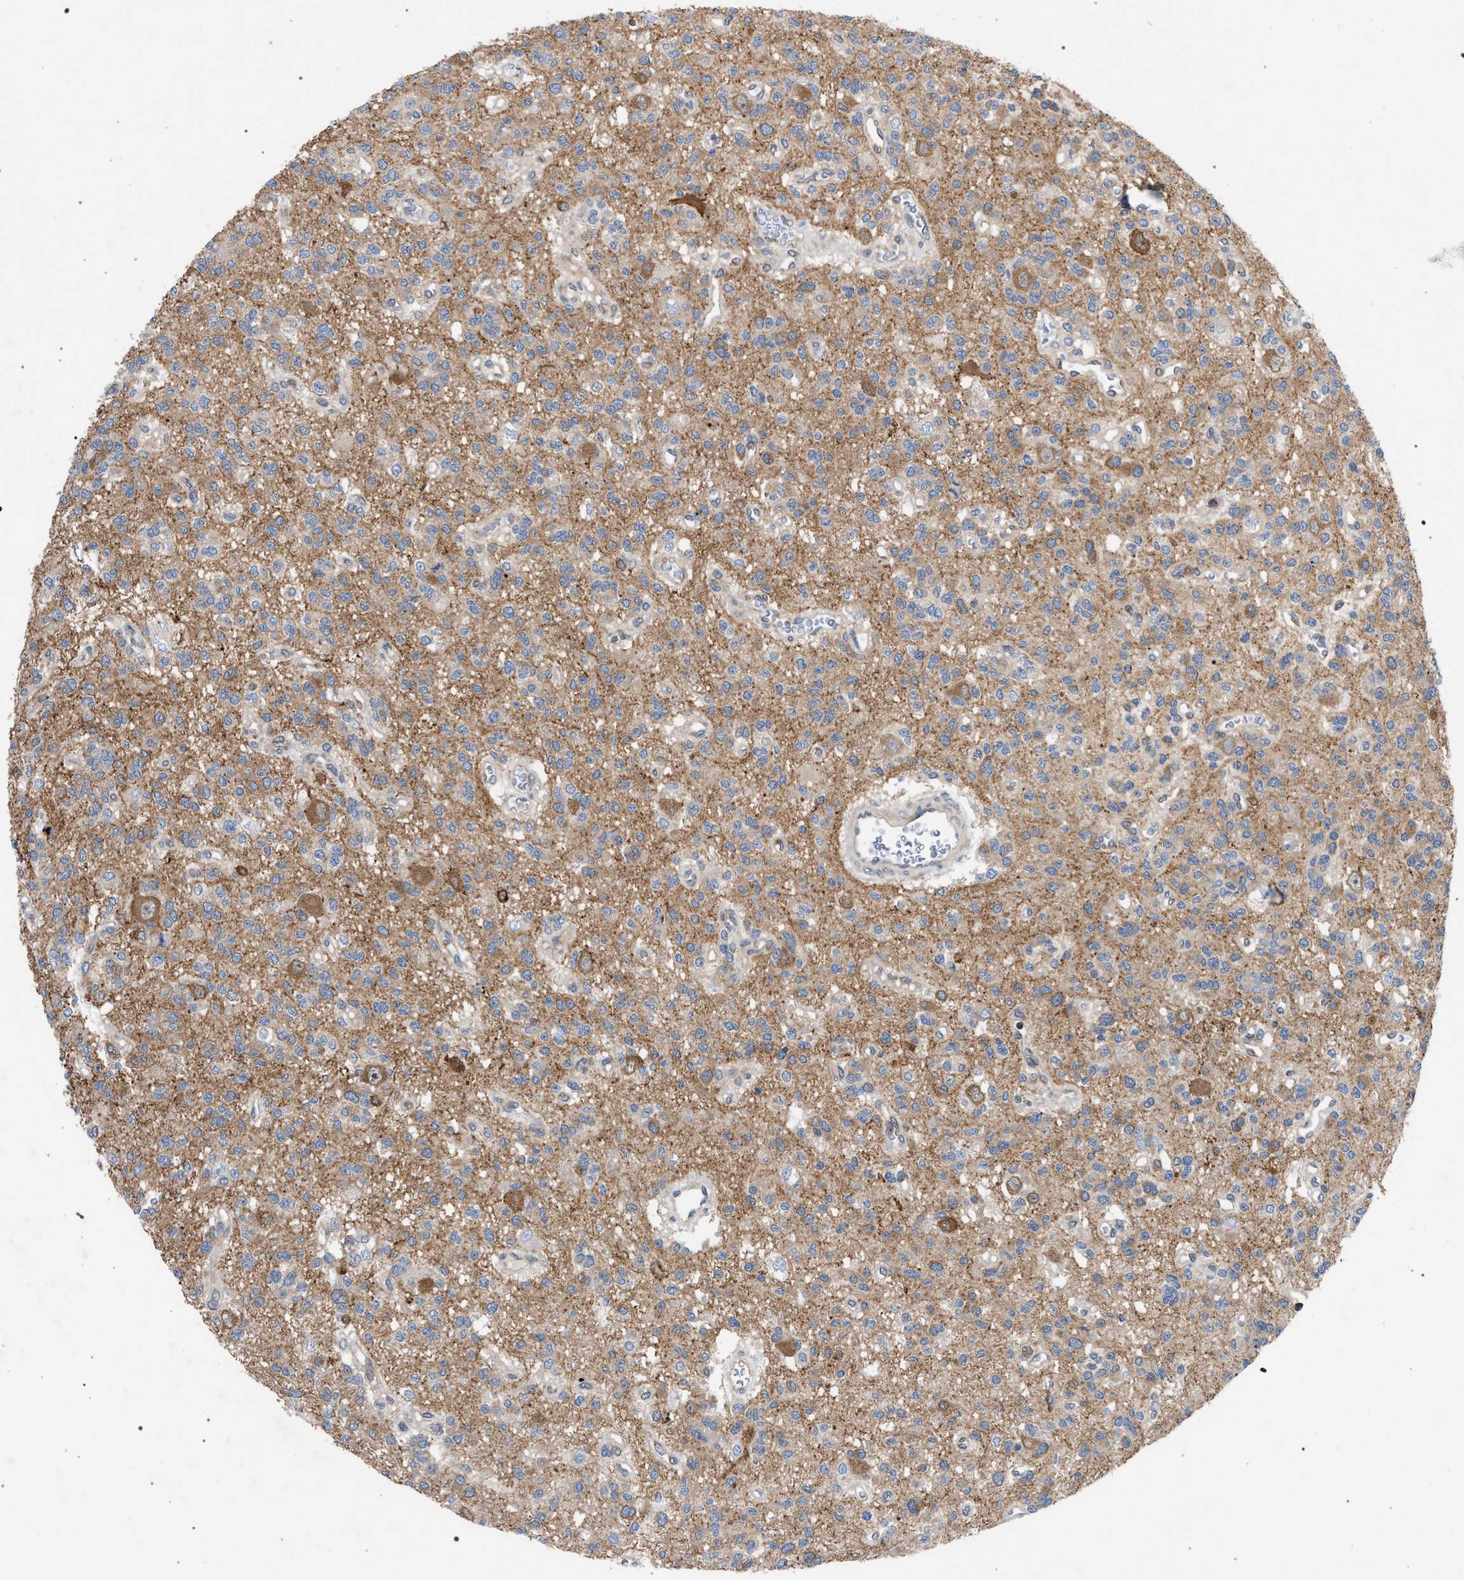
{"staining": {"intensity": "negative", "quantity": "none", "location": "none"}, "tissue": "glioma", "cell_type": "Tumor cells", "image_type": "cancer", "snomed": [{"axis": "morphology", "description": "Glioma, malignant, Low grade"}, {"axis": "topography", "description": "Brain"}], "caption": "Micrograph shows no significant protein expression in tumor cells of malignant glioma (low-grade).", "gene": "CDR2L", "patient": {"sex": "male", "age": 38}}